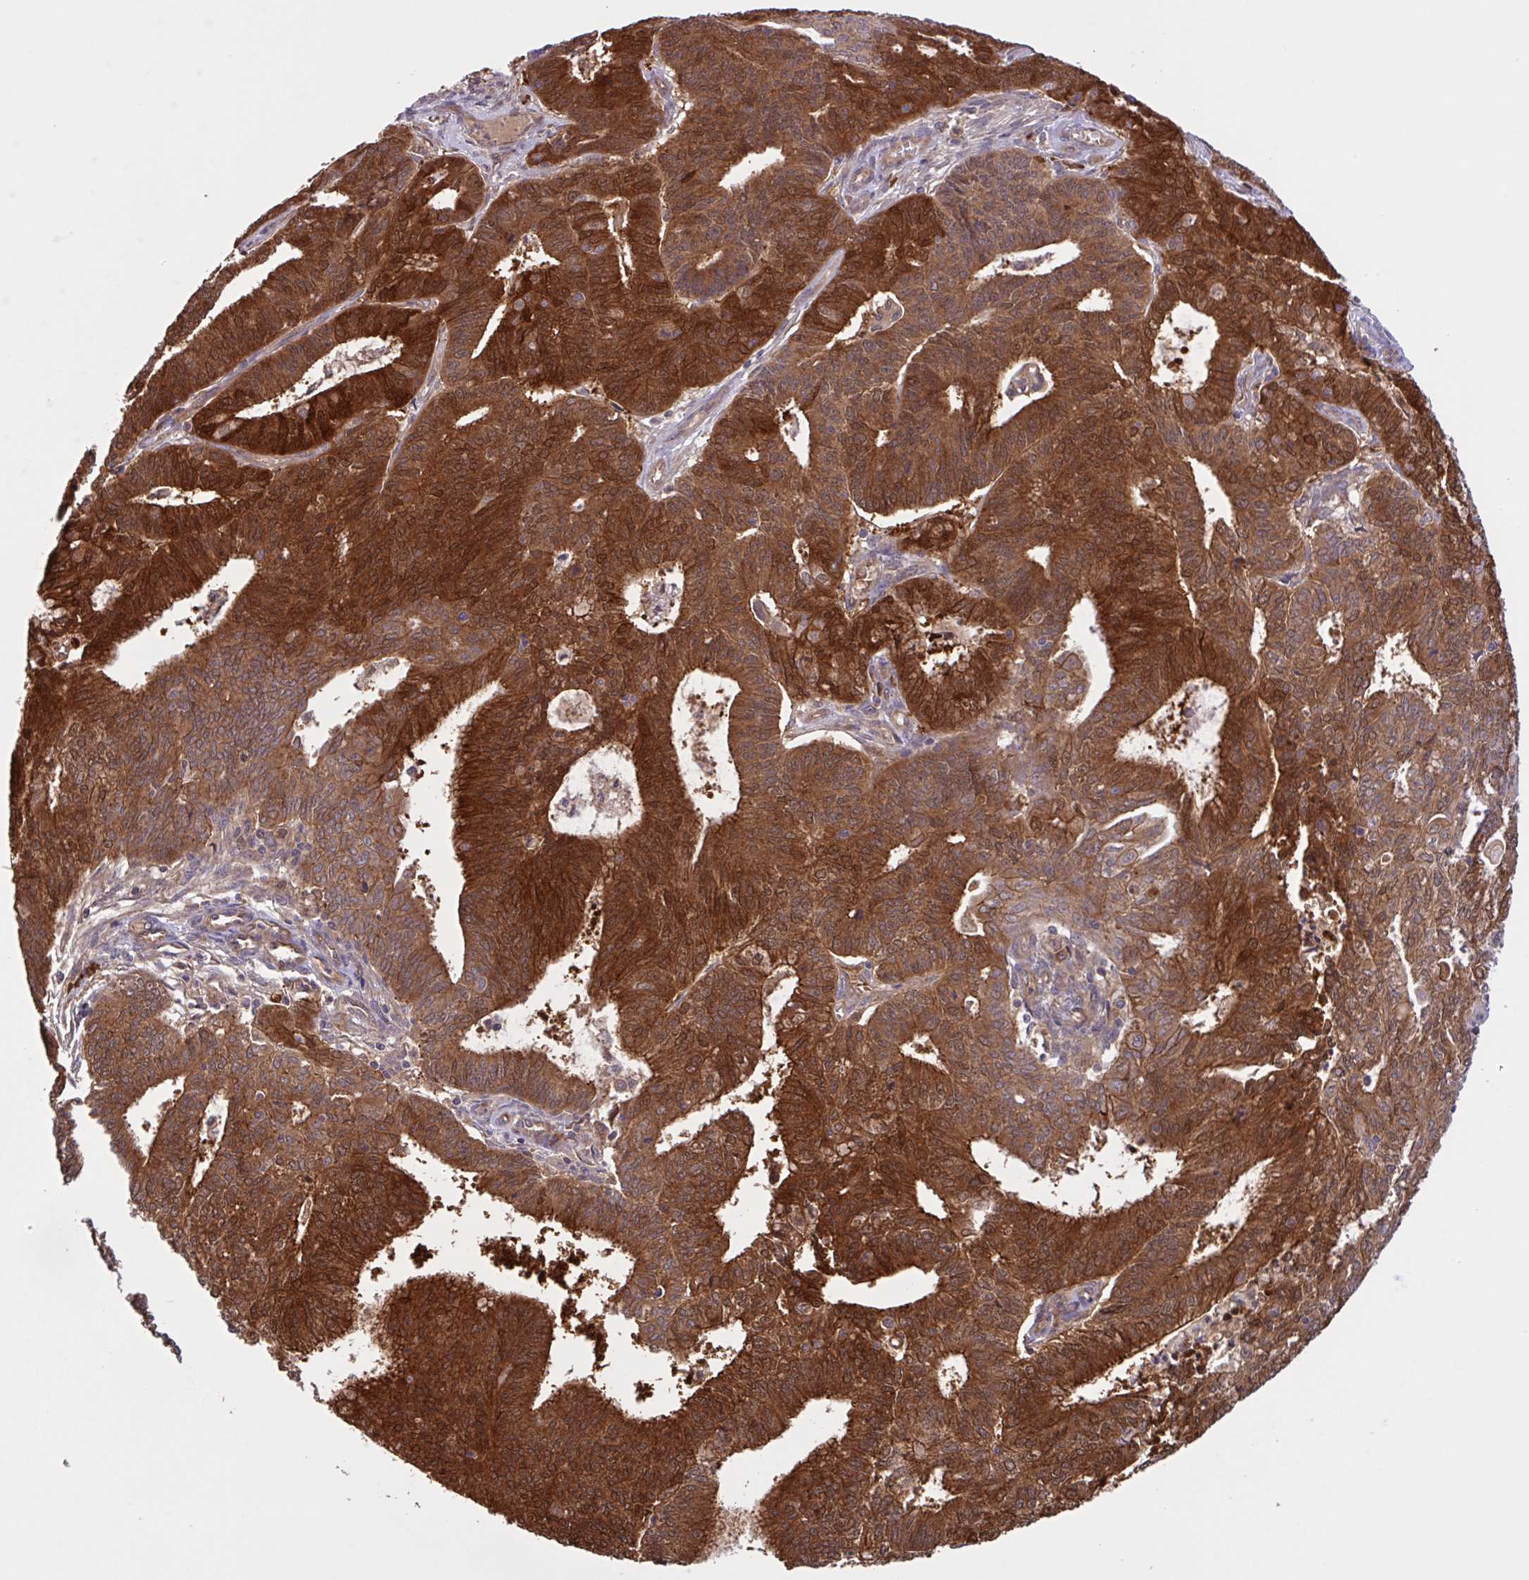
{"staining": {"intensity": "strong", "quantity": ">75%", "location": "cytoplasmic/membranous"}, "tissue": "endometrial cancer", "cell_type": "Tumor cells", "image_type": "cancer", "snomed": [{"axis": "morphology", "description": "Adenocarcinoma, NOS"}, {"axis": "topography", "description": "Endometrium"}], "caption": "Protein staining of endometrial cancer (adenocarcinoma) tissue demonstrates strong cytoplasmic/membranous expression in approximately >75% of tumor cells.", "gene": "INTS10", "patient": {"sex": "female", "age": 61}}